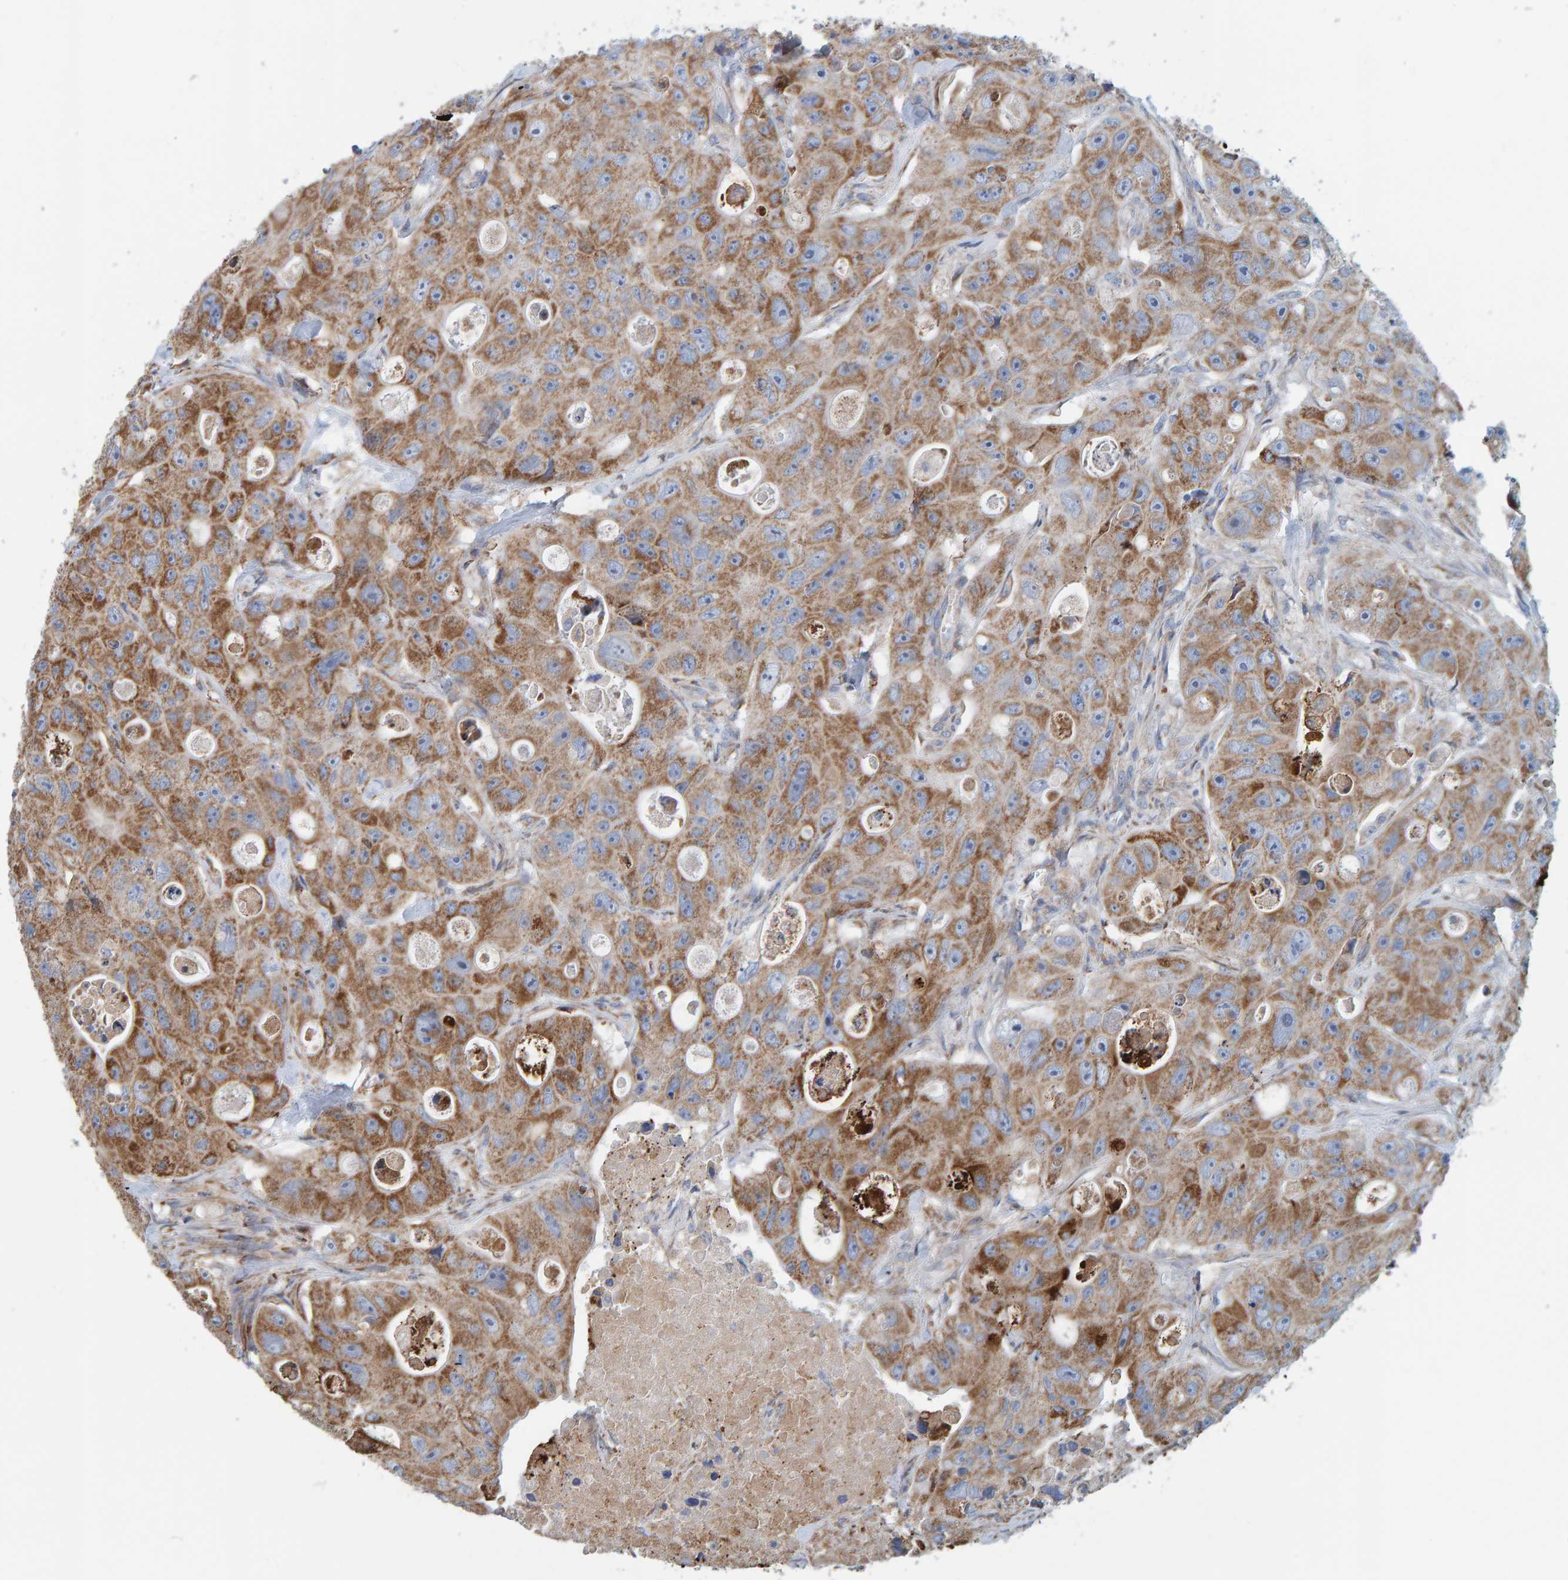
{"staining": {"intensity": "moderate", "quantity": ">75%", "location": "cytoplasmic/membranous"}, "tissue": "colorectal cancer", "cell_type": "Tumor cells", "image_type": "cancer", "snomed": [{"axis": "morphology", "description": "Adenocarcinoma, NOS"}, {"axis": "topography", "description": "Colon"}], "caption": "IHC histopathology image of neoplastic tissue: human colorectal adenocarcinoma stained using immunohistochemistry shows medium levels of moderate protein expression localized specifically in the cytoplasmic/membranous of tumor cells, appearing as a cytoplasmic/membranous brown color.", "gene": "MRPL45", "patient": {"sex": "female", "age": 46}}